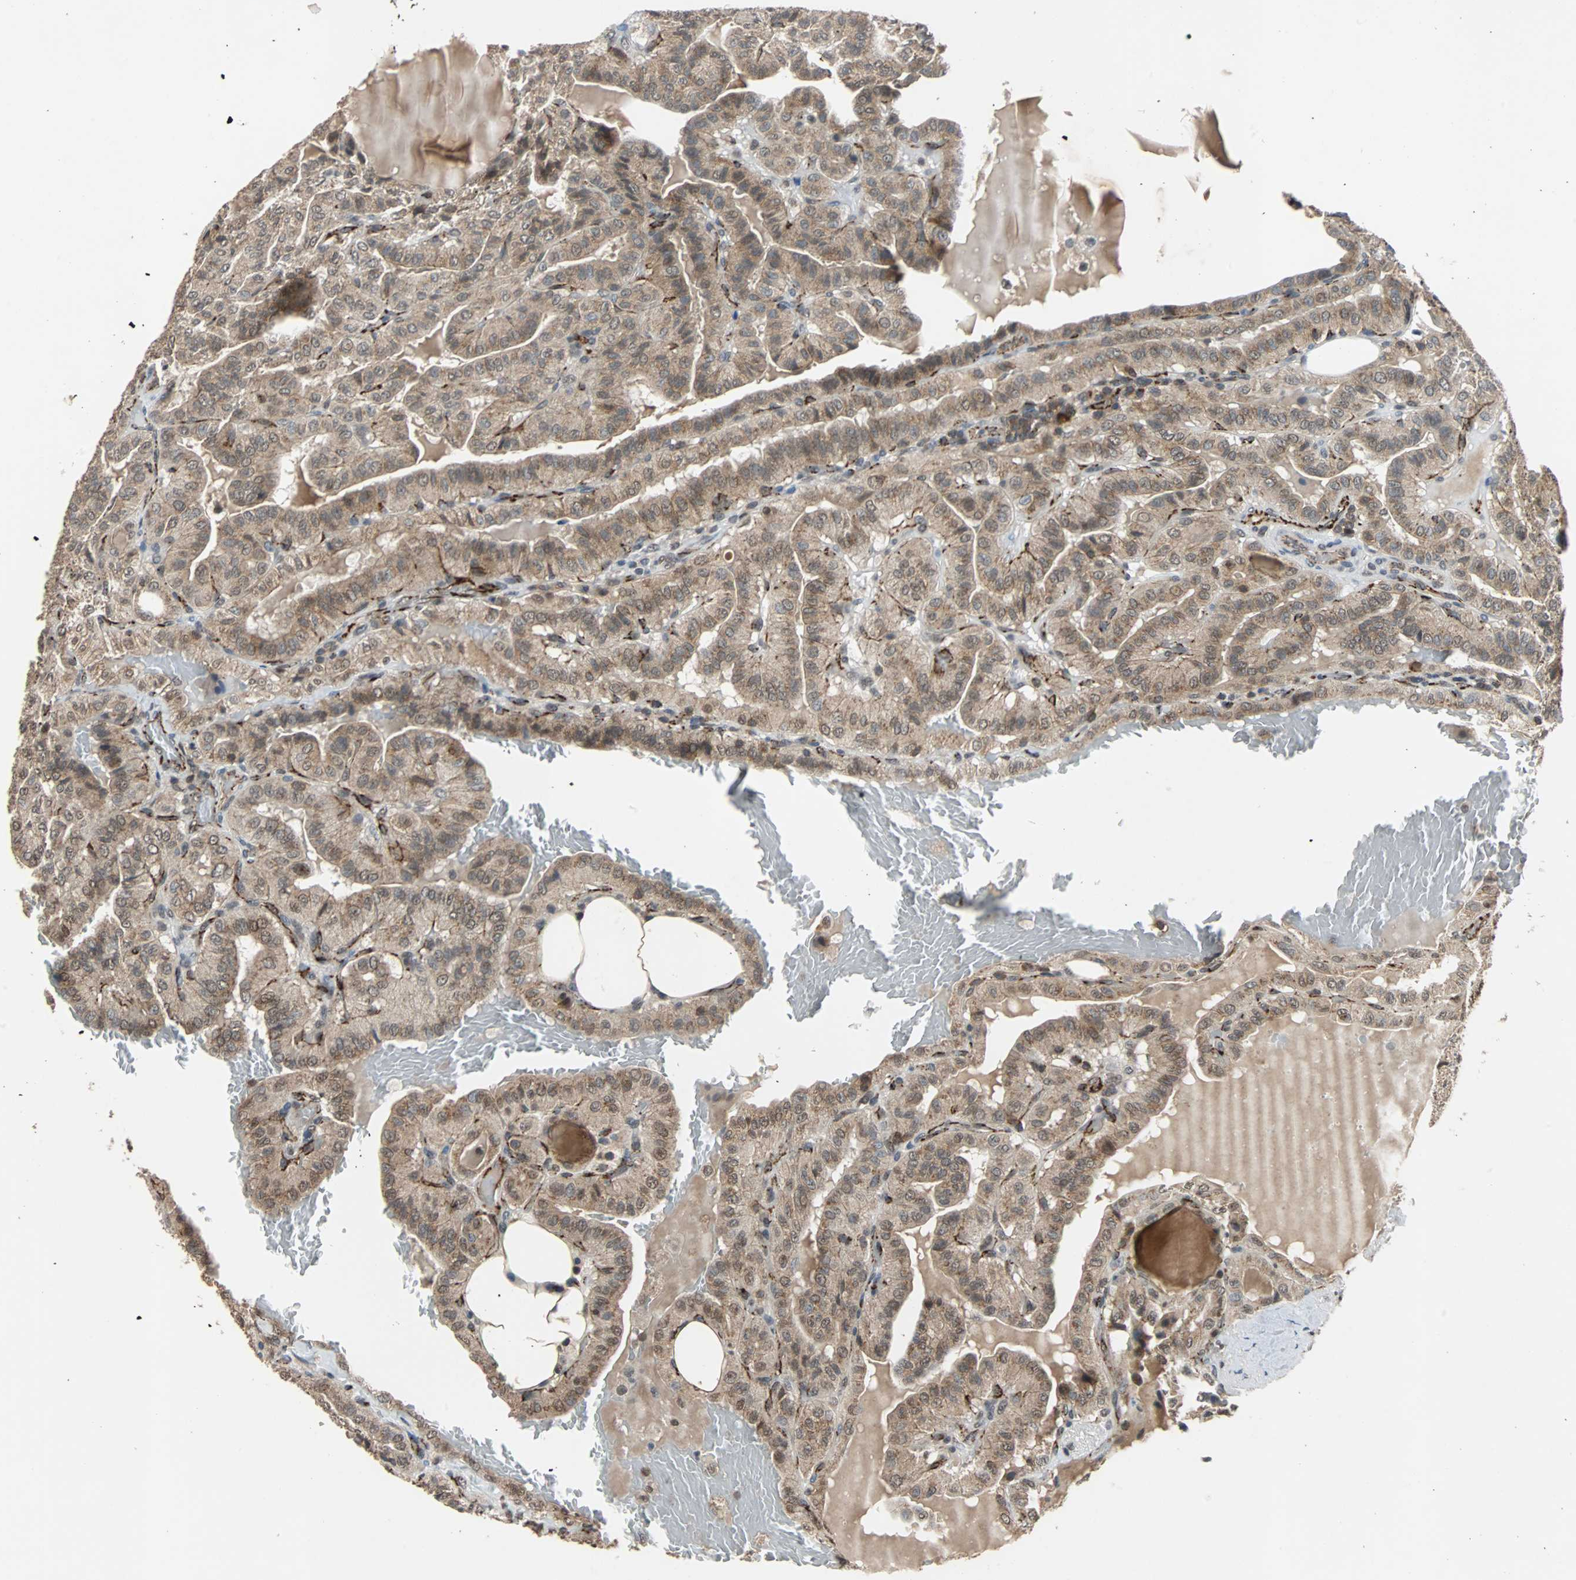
{"staining": {"intensity": "moderate", "quantity": ">75%", "location": "cytoplasmic/membranous"}, "tissue": "thyroid cancer", "cell_type": "Tumor cells", "image_type": "cancer", "snomed": [{"axis": "morphology", "description": "Papillary adenocarcinoma, NOS"}, {"axis": "topography", "description": "Thyroid gland"}], "caption": "Protein analysis of thyroid cancer tissue exhibits moderate cytoplasmic/membranous staining in about >75% of tumor cells.", "gene": "LSR", "patient": {"sex": "male", "age": 77}}